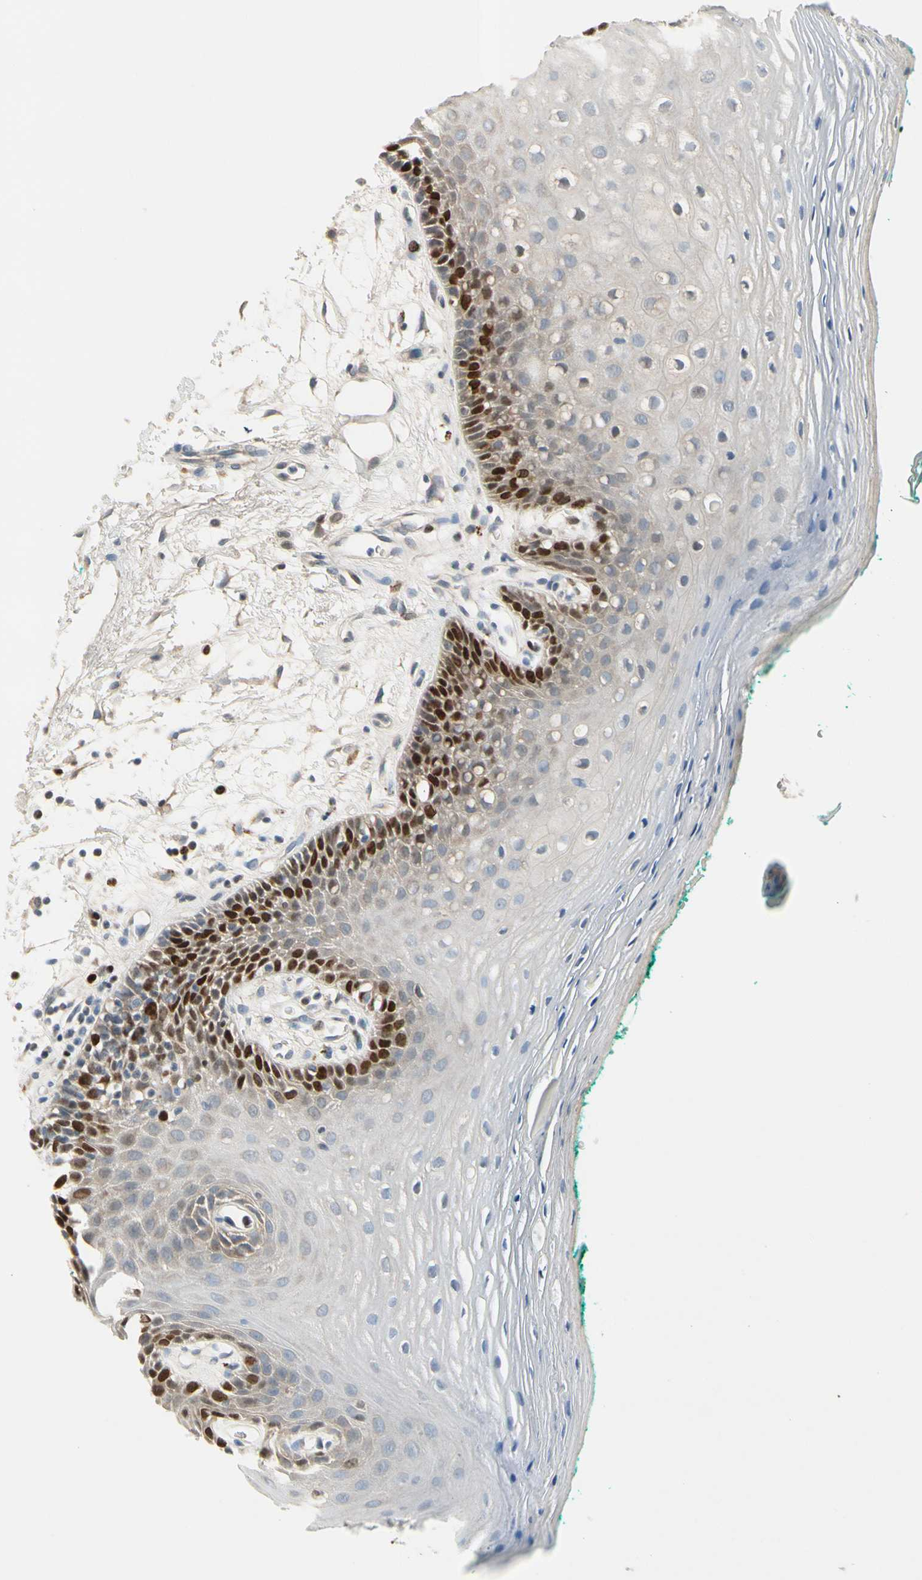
{"staining": {"intensity": "strong", "quantity": "<25%", "location": "nuclear"}, "tissue": "oral mucosa", "cell_type": "Squamous epithelial cells", "image_type": "normal", "snomed": [{"axis": "morphology", "description": "Normal tissue, NOS"}, {"axis": "topography", "description": "Skeletal muscle"}, {"axis": "topography", "description": "Oral tissue"}, {"axis": "topography", "description": "Peripheral nerve tissue"}], "caption": "IHC of benign human oral mucosa shows medium levels of strong nuclear positivity in about <25% of squamous epithelial cells. The staining was performed using DAB (3,3'-diaminobenzidine) to visualize the protein expression in brown, while the nuclei were stained in blue with hematoxylin (Magnification: 20x).", "gene": "ZKSCAN3", "patient": {"sex": "female", "age": 84}}